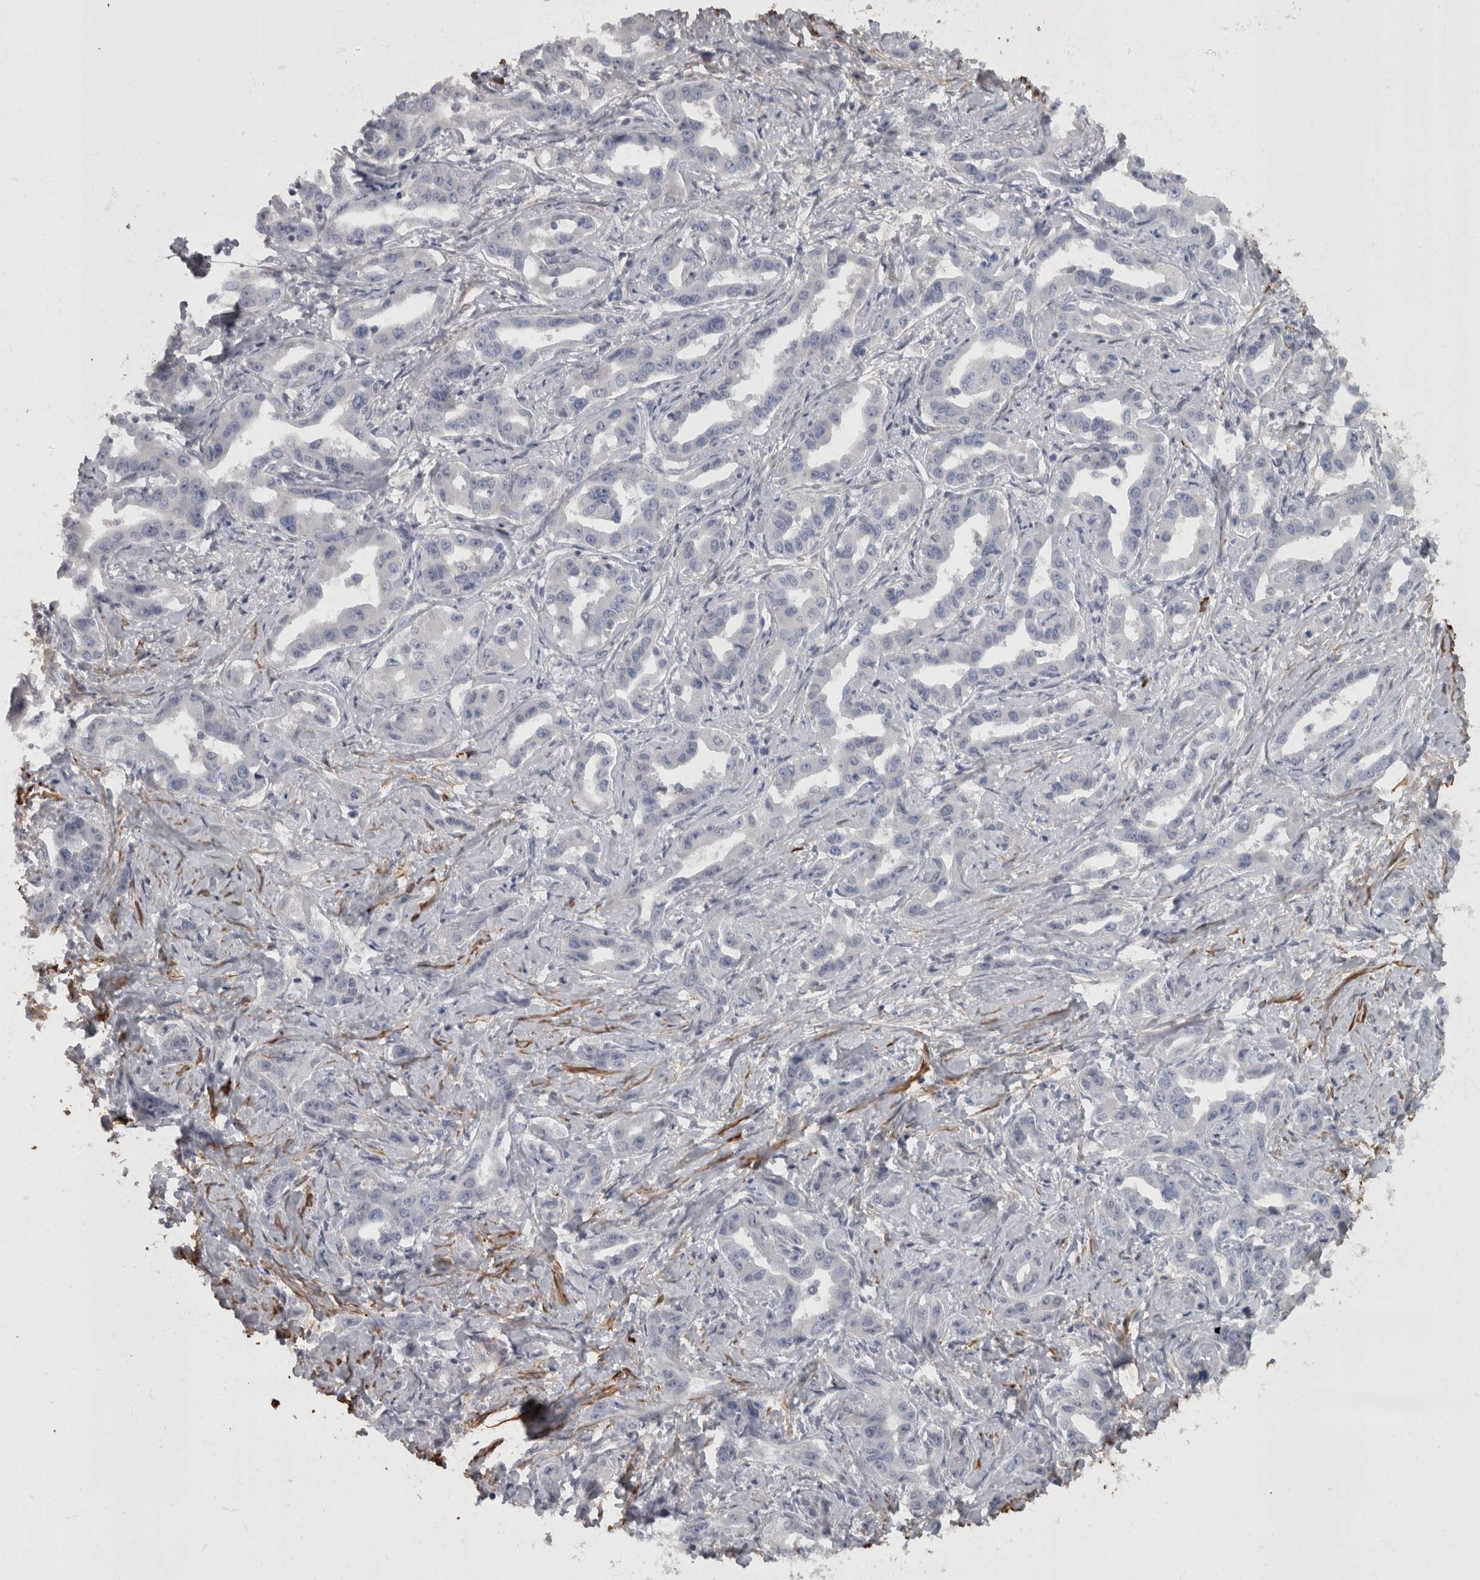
{"staining": {"intensity": "negative", "quantity": "none", "location": "none"}, "tissue": "liver cancer", "cell_type": "Tumor cells", "image_type": "cancer", "snomed": [{"axis": "morphology", "description": "Cholangiocarcinoma"}, {"axis": "topography", "description": "Liver"}], "caption": "There is no significant positivity in tumor cells of cholangiocarcinoma (liver).", "gene": "MASTL", "patient": {"sex": "male", "age": 59}}